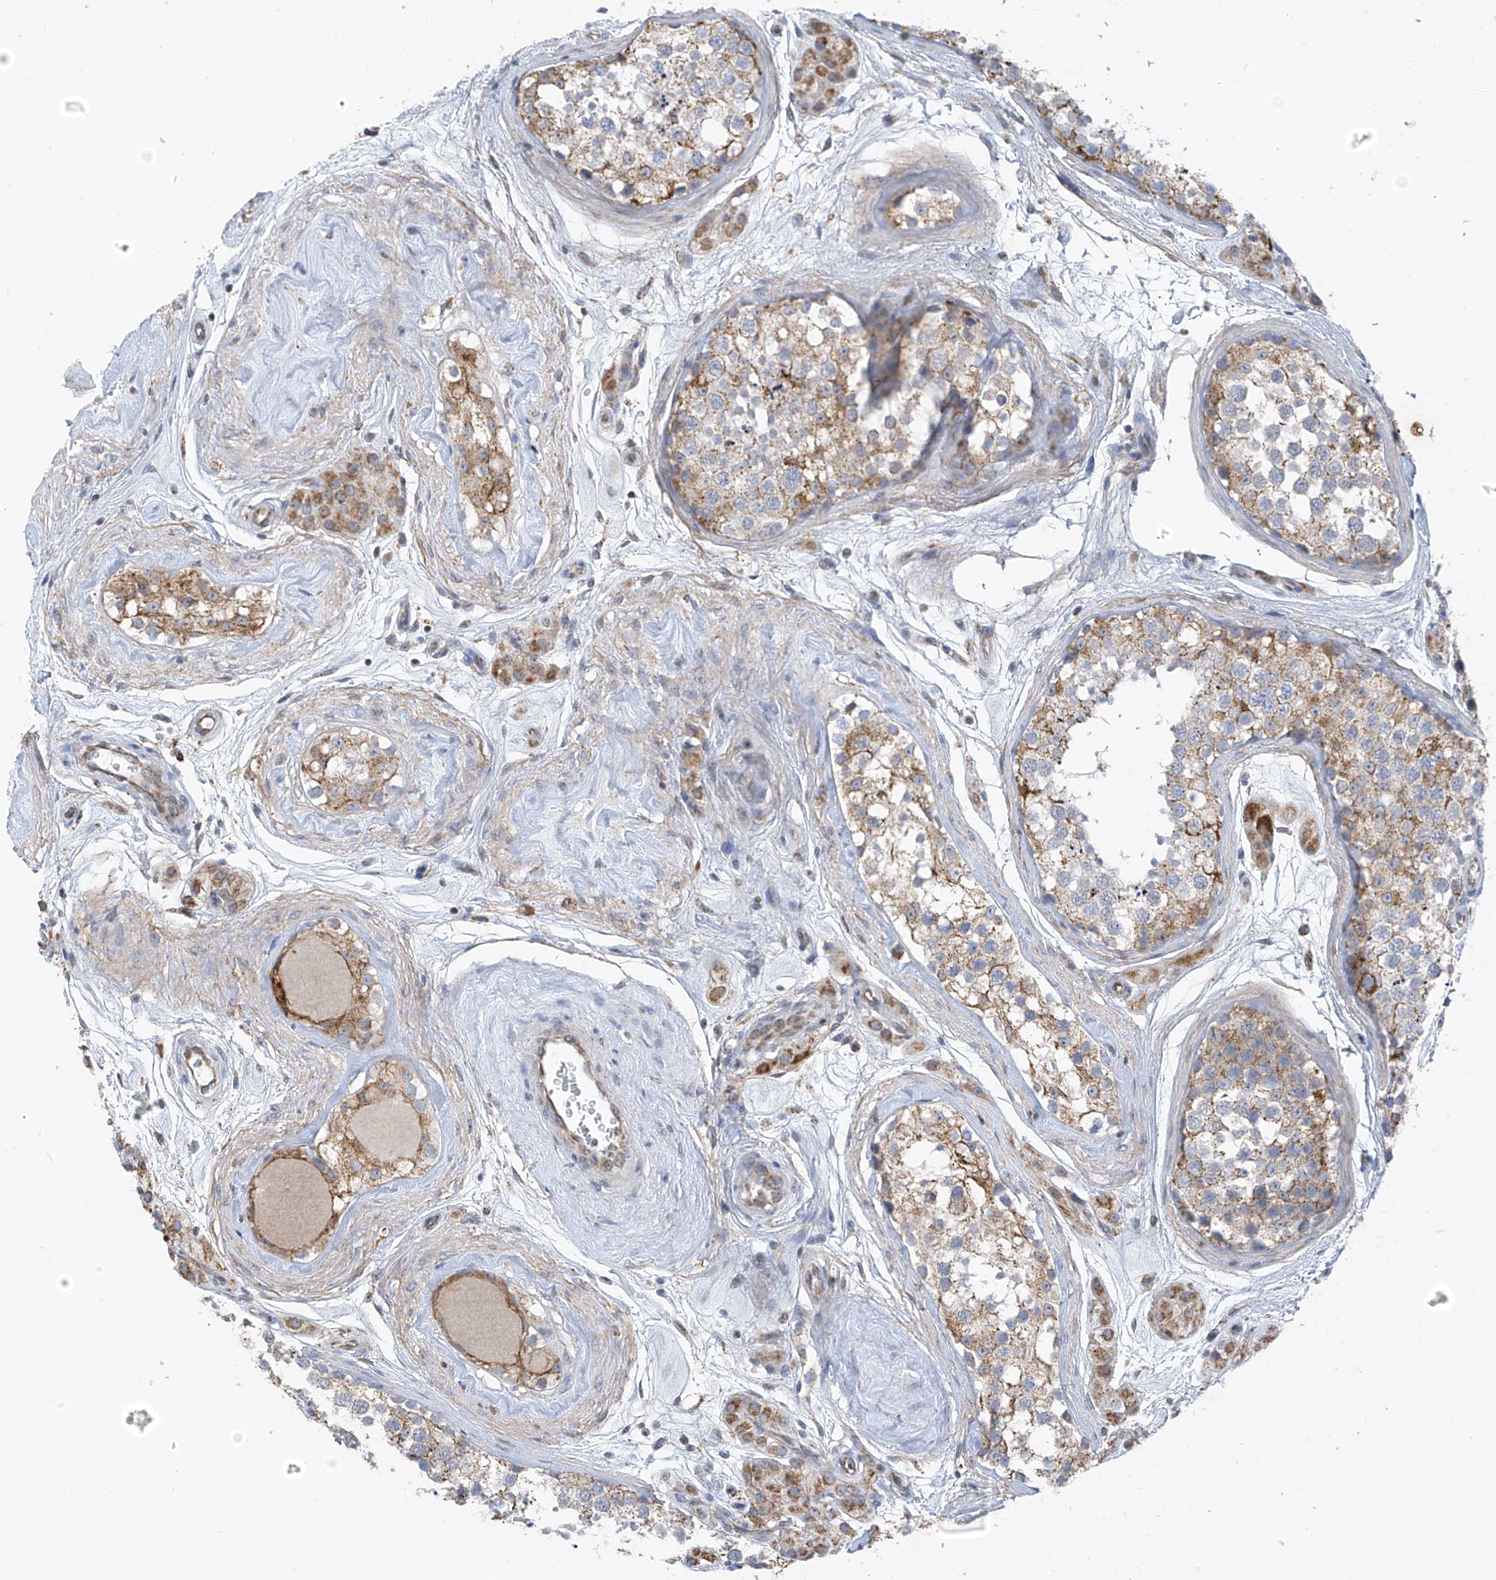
{"staining": {"intensity": "moderate", "quantity": "25%-75%", "location": "cytoplasmic/membranous"}, "tissue": "testis", "cell_type": "Cells in seminiferous ducts", "image_type": "normal", "snomed": [{"axis": "morphology", "description": "Normal tissue, NOS"}, {"axis": "topography", "description": "Testis"}], "caption": "High-magnification brightfield microscopy of benign testis stained with DAB (3,3'-diaminobenzidine) (brown) and counterstained with hematoxylin (blue). cells in seminiferous ducts exhibit moderate cytoplasmic/membranous expression is appreciated in approximately25%-75% of cells.", "gene": "EOMES", "patient": {"sex": "male", "age": 56}}